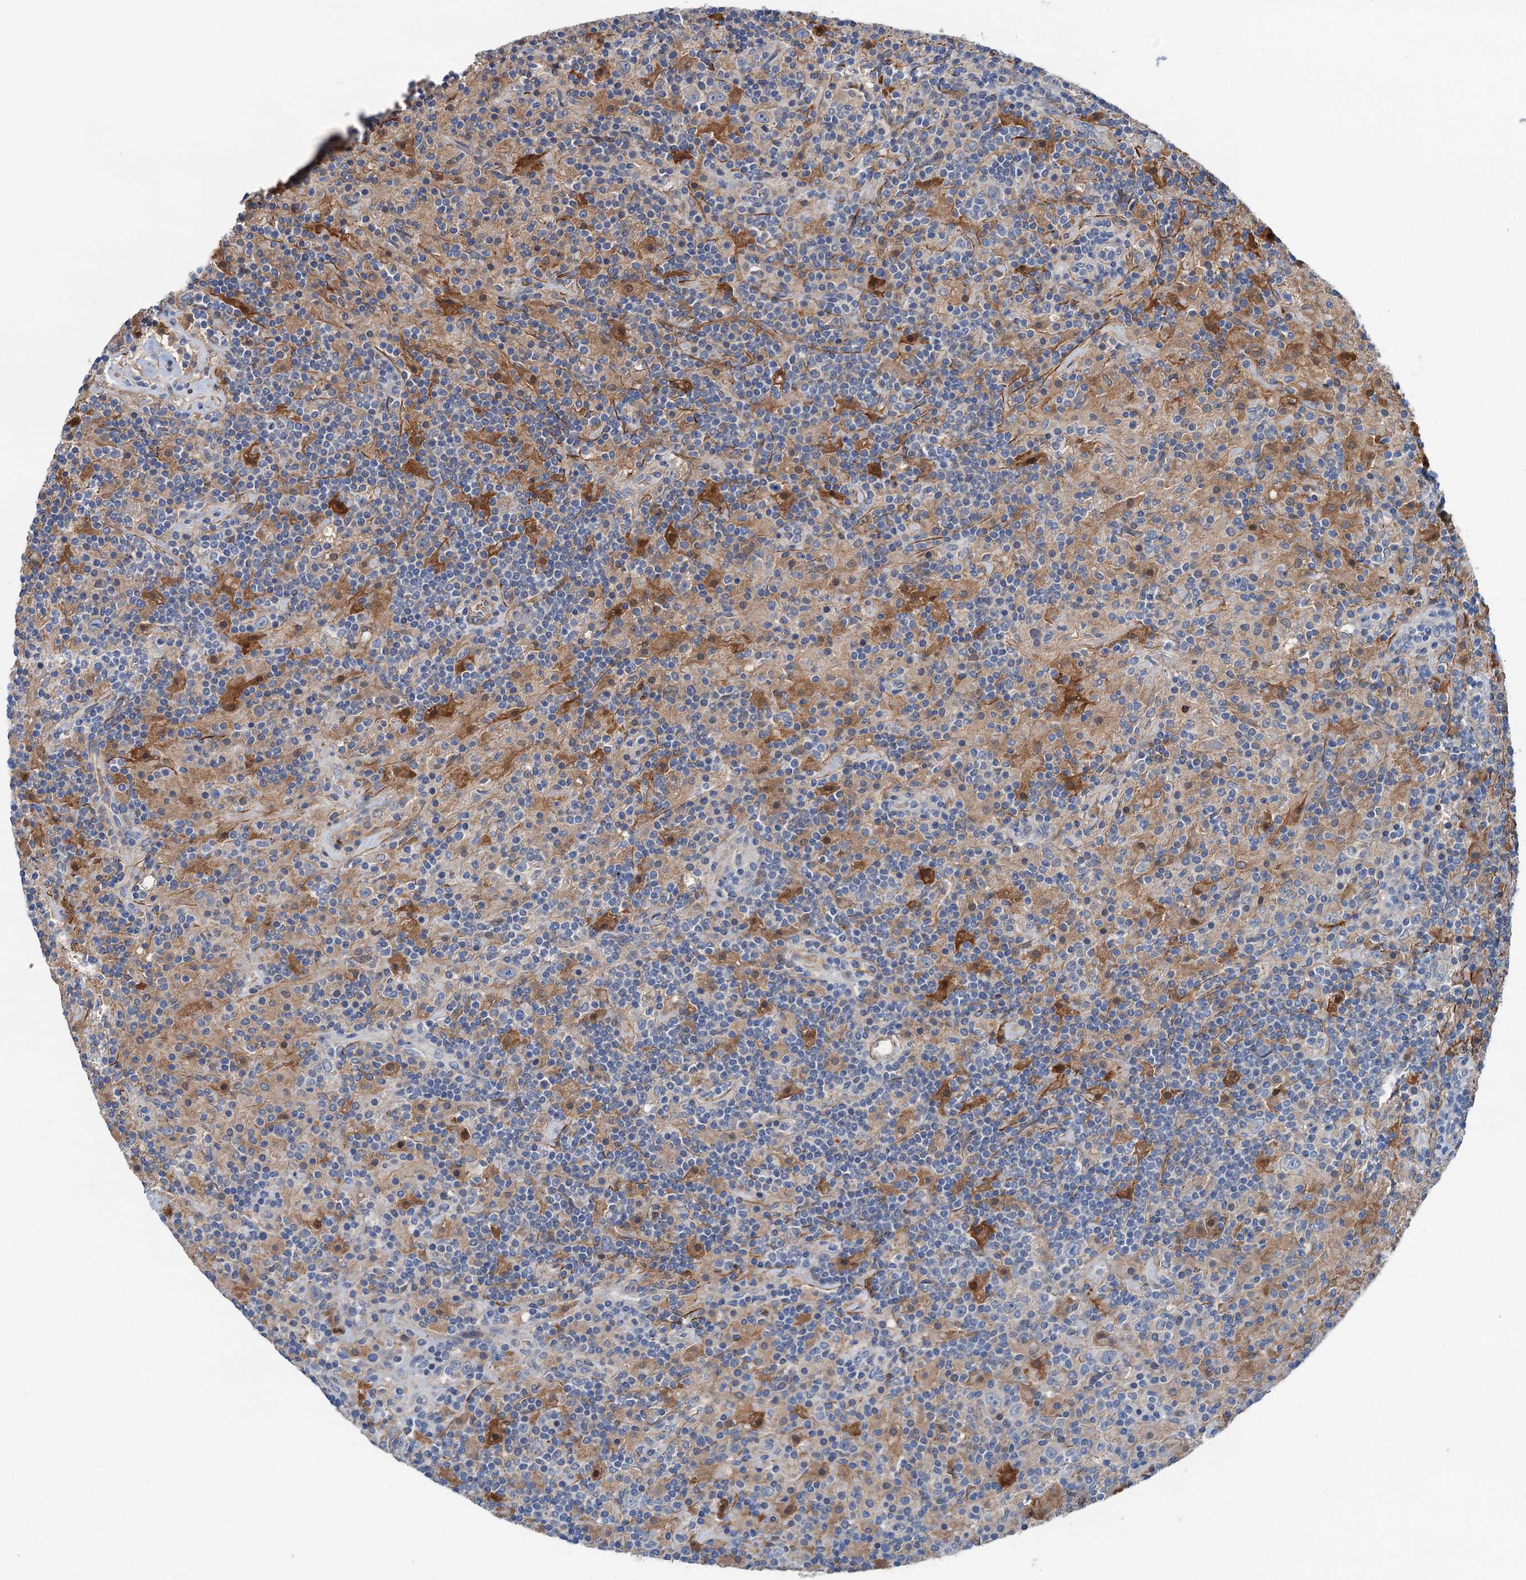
{"staining": {"intensity": "weak", "quantity": "25%-75%", "location": "cytoplasmic/membranous"}, "tissue": "lymphoma", "cell_type": "Tumor cells", "image_type": "cancer", "snomed": [{"axis": "morphology", "description": "Hodgkin's disease, NOS"}, {"axis": "topography", "description": "Lymph node"}], "caption": "An immunohistochemistry photomicrograph of tumor tissue is shown. Protein staining in brown shows weak cytoplasmic/membranous positivity in lymphoma within tumor cells.", "gene": "CSTPP1", "patient": {"sex": "male", "age": 70}}